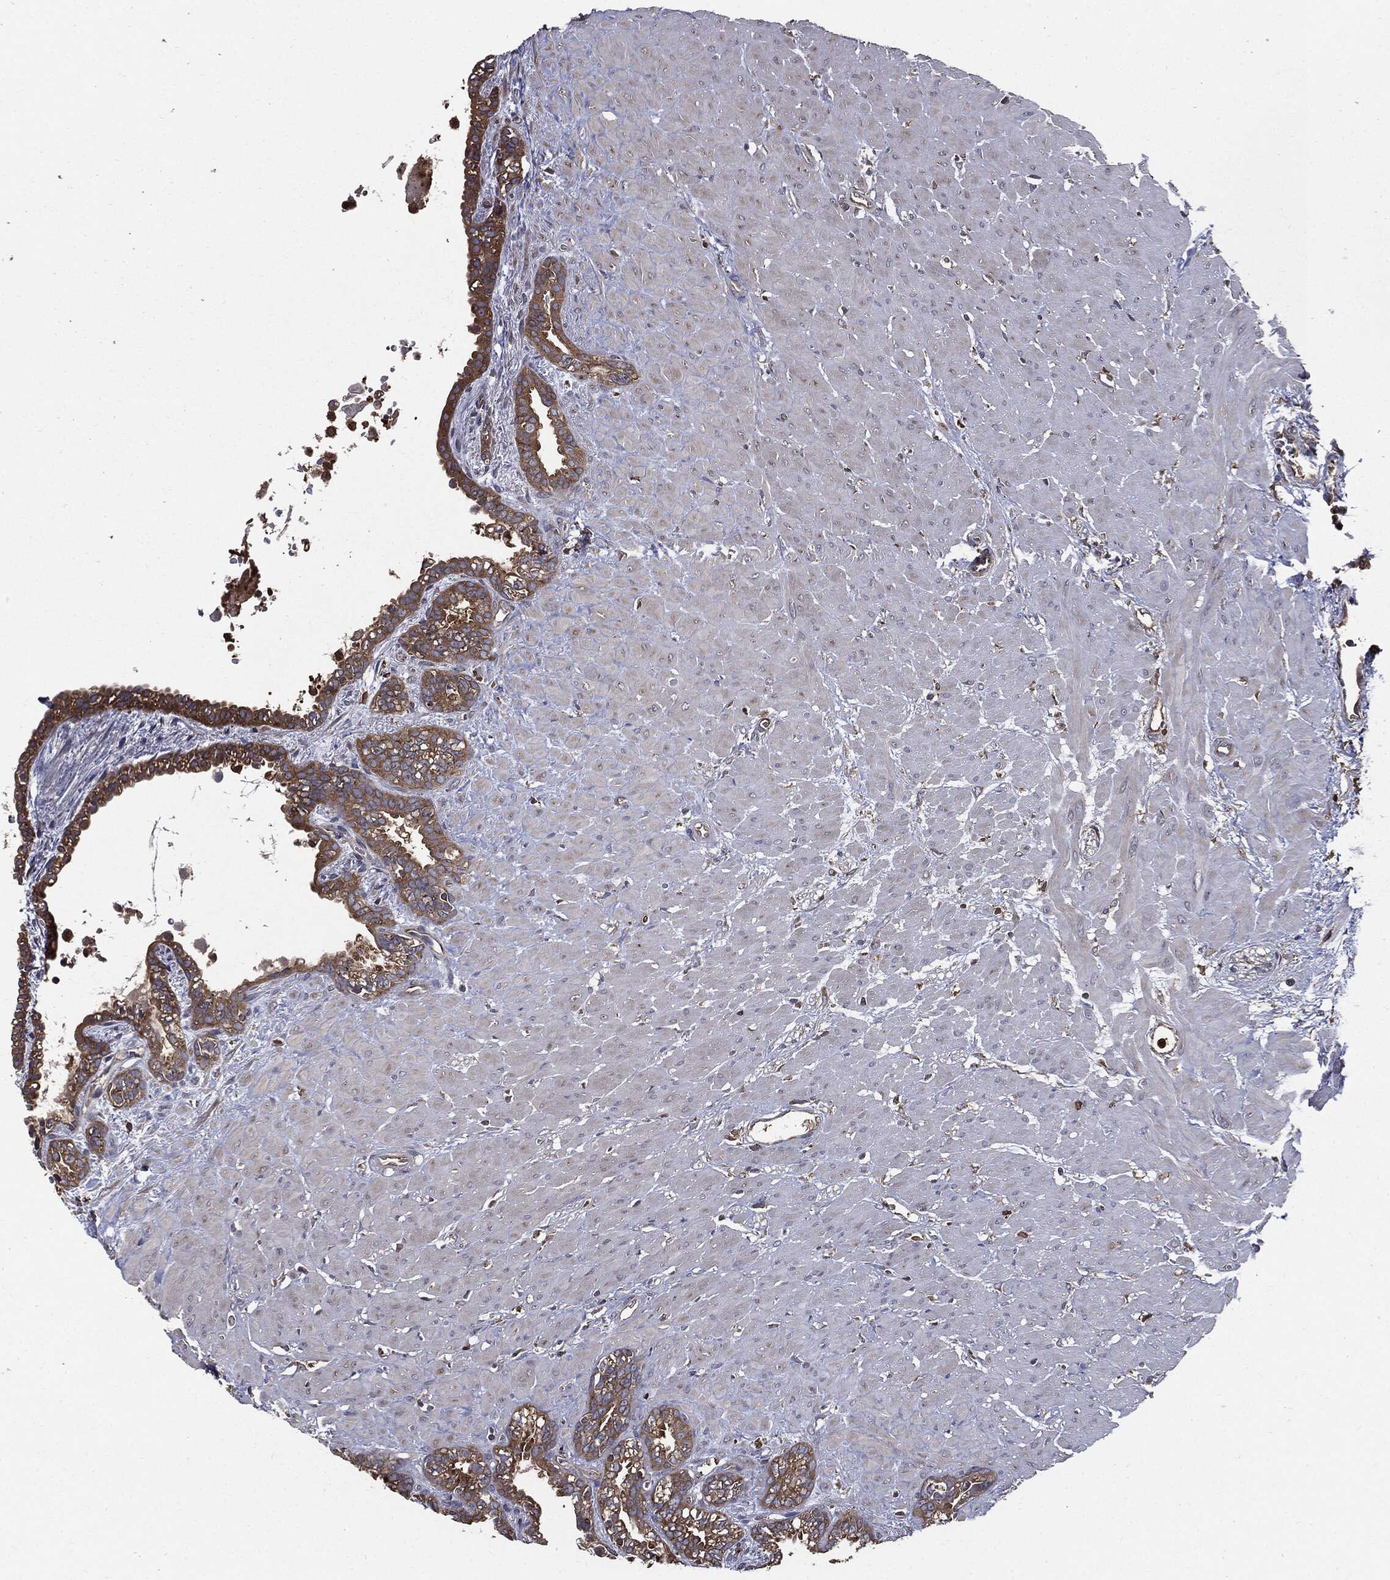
{"staining": {"intensity": "strong", "quantity": "25%-75%", "location": "cytoplasmic/membranous"}, "tissue": "seminal vesicle", "cell_type": "Glandular cells", "image_type": "normal", "snomed": [{"axis": "morphology", "description": "Normal tissue, NOS"}, {"axis": "morphology", "description": "Urothelial carcinoma, NOS"}, {"axis": "topography", "description": "Urinary bladder"}, {"axis": "topography", "description": "Seminal veicle"}], "caption": "The micrograph displays immunohistochemical staining of normal seminal vesicle. There is strong cytoplasmic/membranous expression is present in approximately 25%-75% of glandular cells.", "gene": "PDCD6IP", "patient": {"sex": "male", "age": 76}}